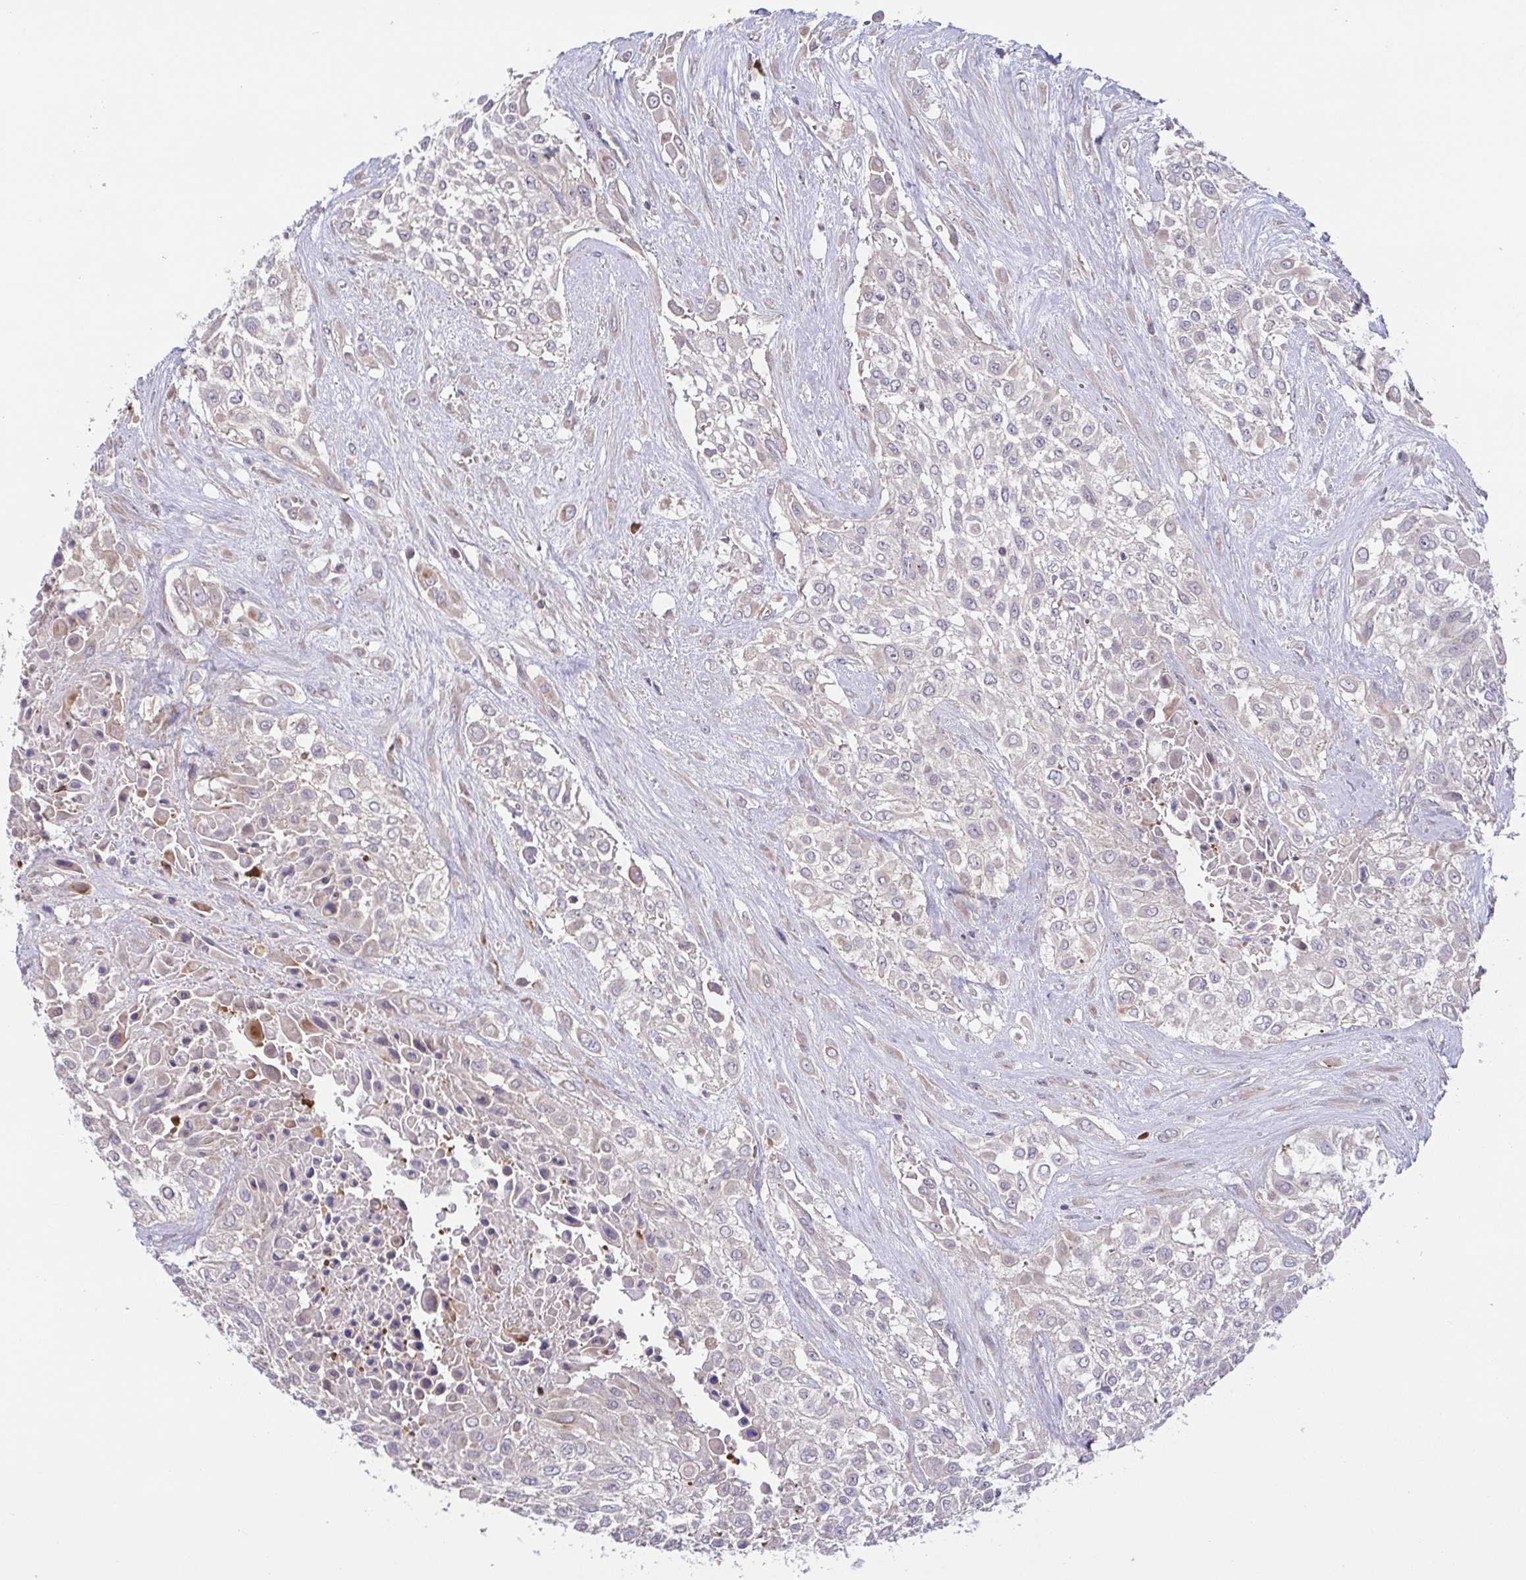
{"staining": {"intensity": "negative", "quantity": "none", "location": "none"}, "tissue": "urothelial cancer", "cell_type": "Tumor cells", "image_type": "cancer", "snomed": [{"axis": "morphology", "description": "Urothelial carcinoma, High grade"}, {"axis": "topography", "description": "Urinary bladder"}], "caption": "Immunohistochemical staining of human urothelial cancer displays no significant staining in tumor cells.", "gene": "OSBPL7", "patient": {"sex": "male", "age": 57}}